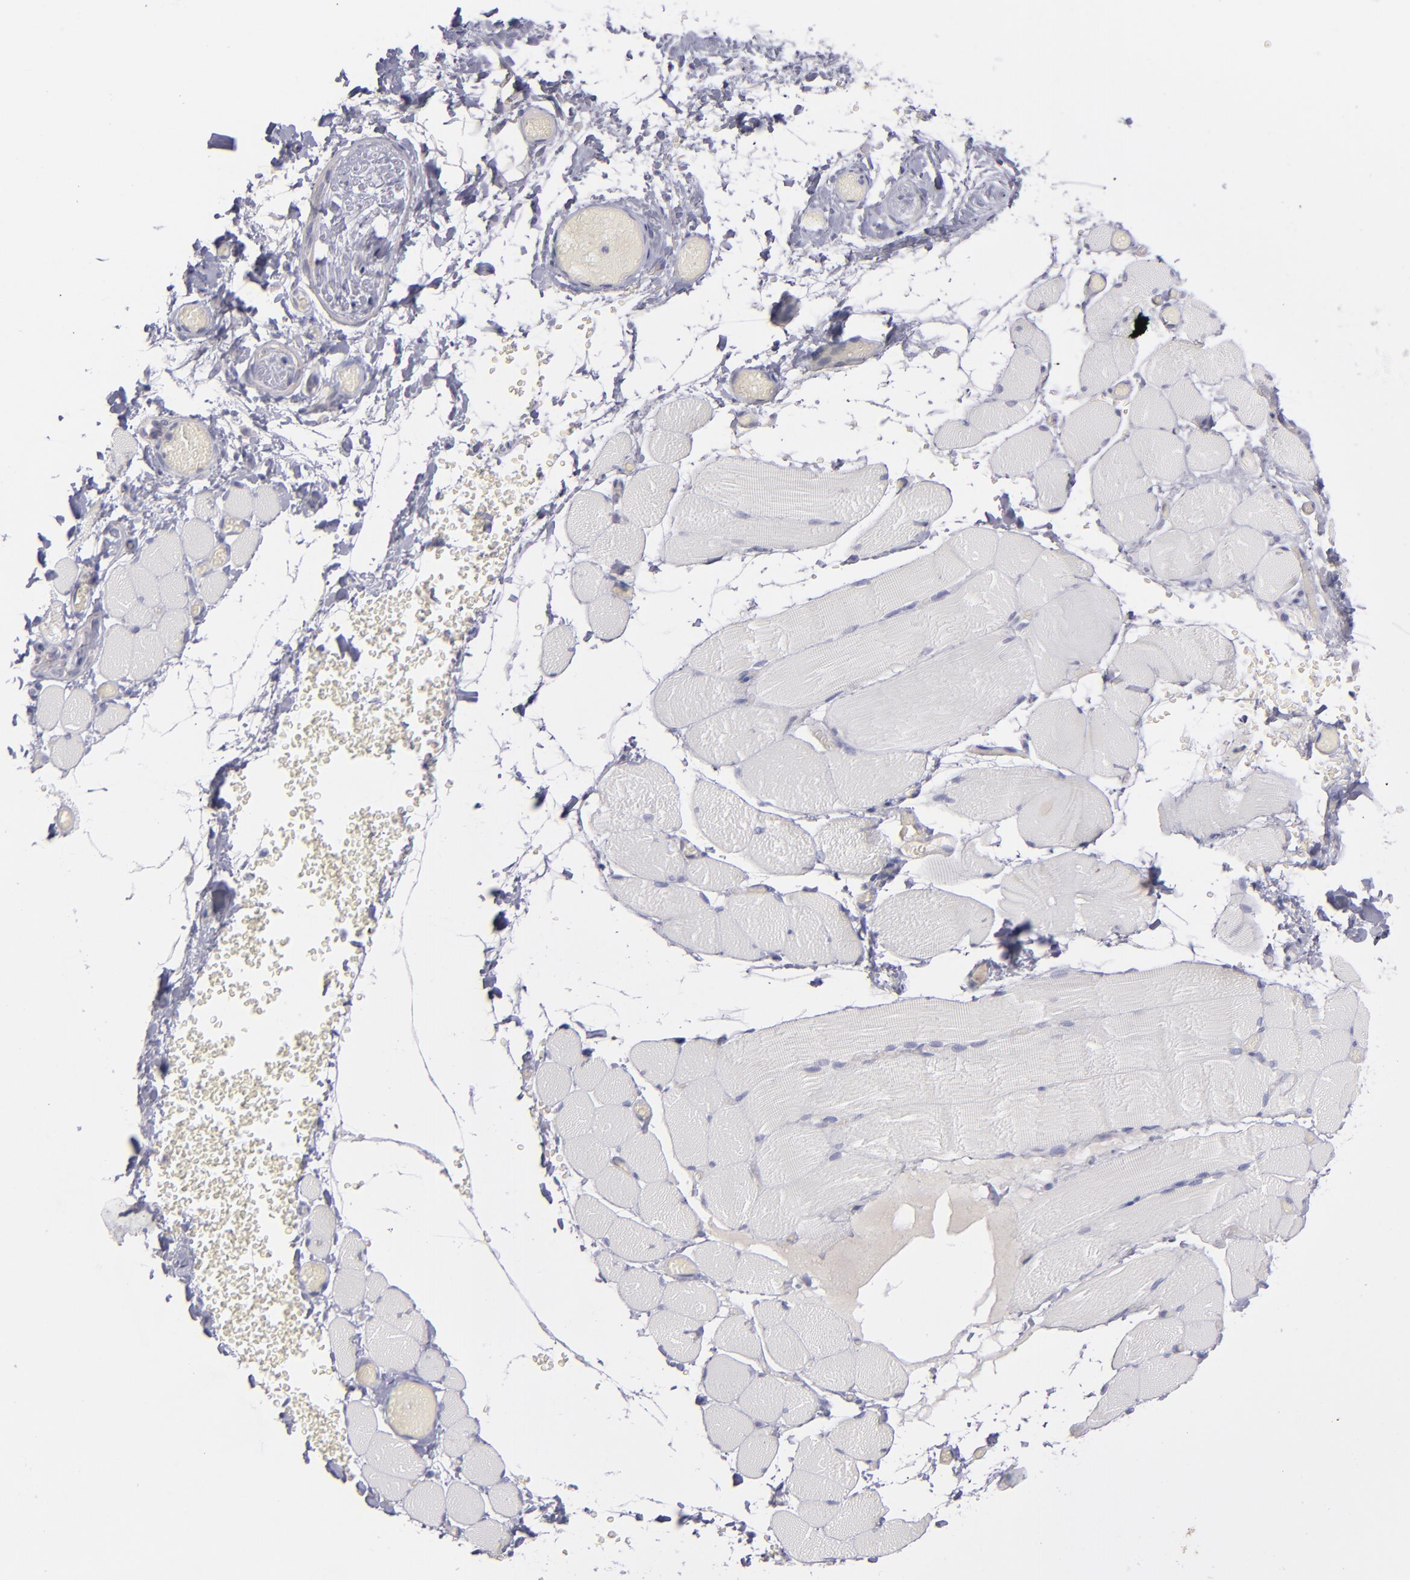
{"staining": {"intensity": "negative", "quantity": "none", "location": "none"}, "tissue": "skeletal muscle", "cell_type": "Myocytes", "image_type": "normal", "snomed": [{"axis": "morphology", "description": "Normal tissue, NOS"}, {"axis": "topography", "description": "Skeletal muscle"}, {"axis": "topography", "description": "Soft tissue"}], "caption": "DAB (3,3'-diaminobenzidine) immunohistochemical staining of normal skeletal muscle displays no significant expression in myocytes.", "gene": "ITGB4", "patient": {"sex": "female", "age": 58}}